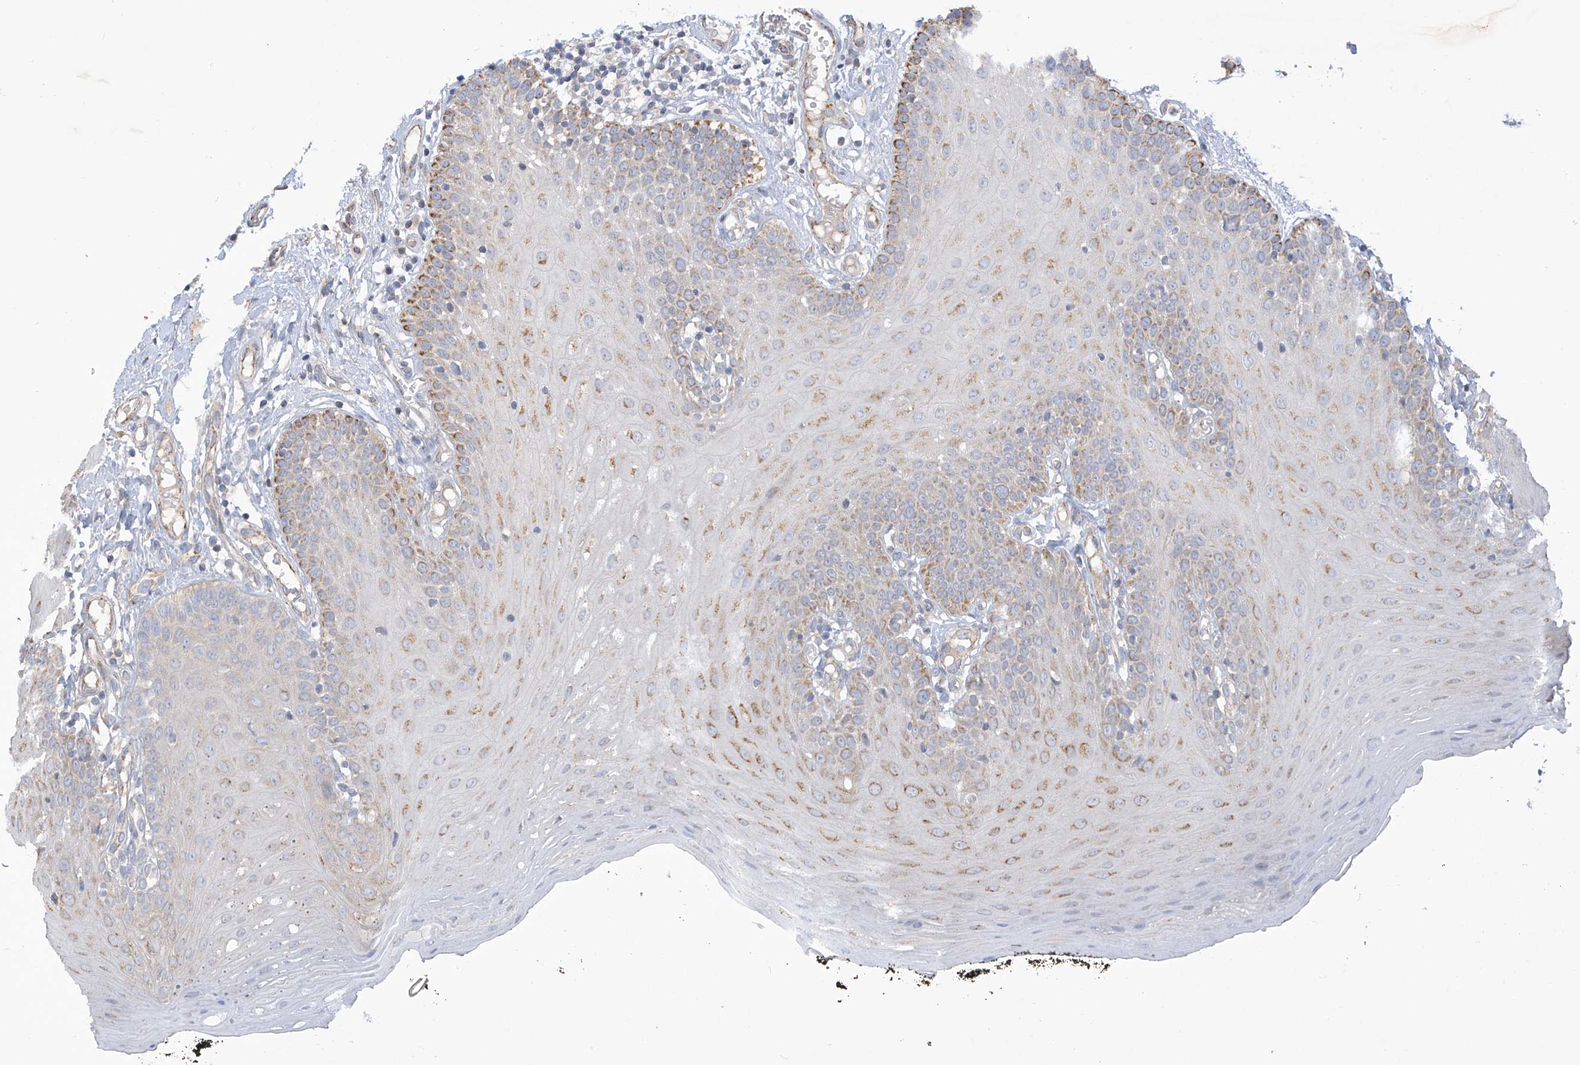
{"staining": {"intensity": "moderate", "quantity": "25%-75%", "location": "cytoplasmic/membranous"}, "tissue": "oral mucosa", "cell_type": "Squamous epithelial cells", "image_type": "normal", "snomed": [{"axis": "morphology", "description": "Normal tissue, NOS"}, {"axis": "topography", "description": "Oral tissue"}], "caption": "High-magnification brightfield microscopy of normal oral mucosa stained with DAB (brown) and counterstained with hematoxylin (blue). squamous epithelial cells exhibit moderate cytoplasmic/membranous expression is present in about25%-75% of cells.", "gene": "SCGB1D2", "patient": {"sex": "male", "age": 74}}